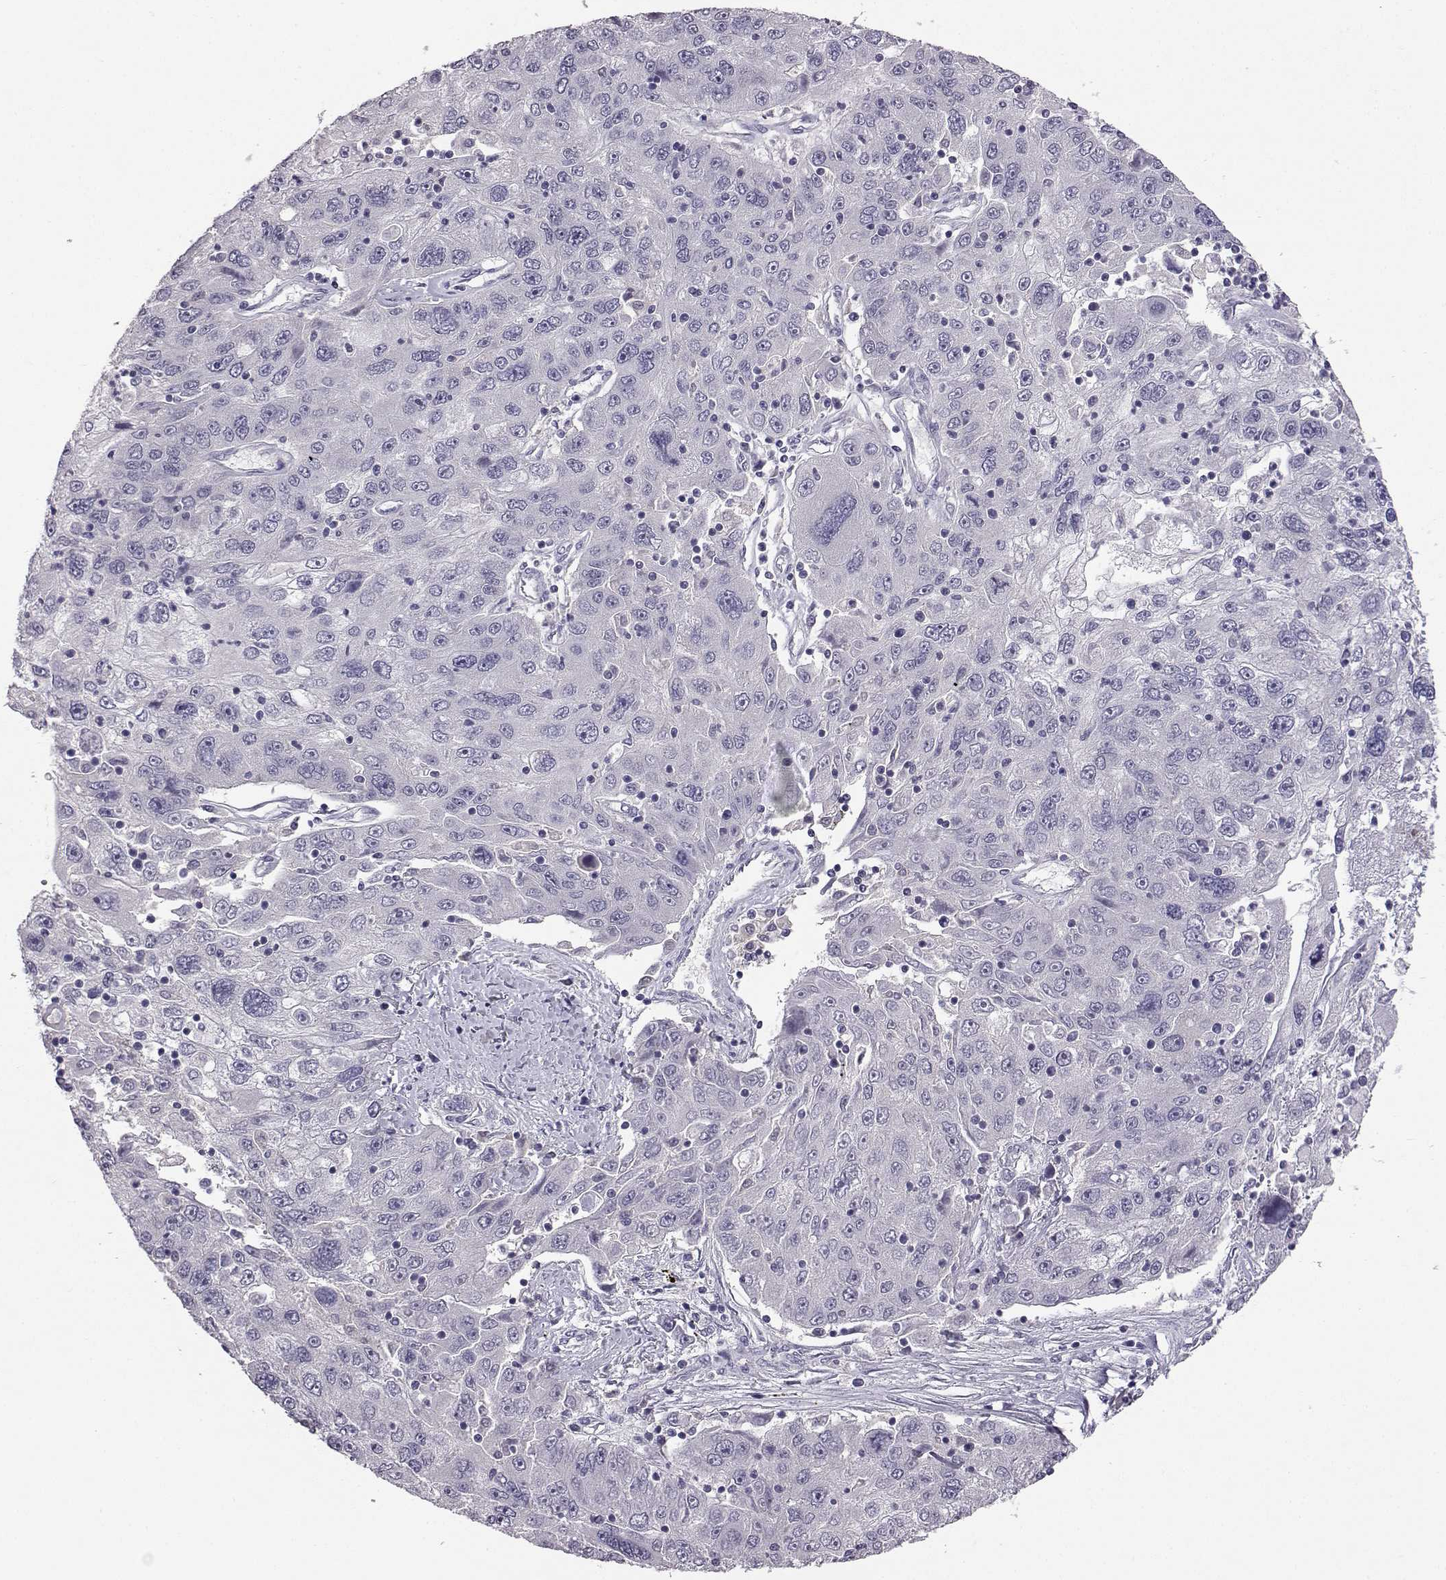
{"staining": {"intensity": "negative", "quantity": "none", "location": "none"}, "tissue": "stomach cancer", "cell_type": "Tumor cells", "image_type": "cancer", "snomed": [{"axis": "morphology", "description": "Adenocarcinoma, NOS"}, {"axis": "topography", "description": "Stomach"}], "caption": "Immunohistochemistry photomicrograph of neoplastic tissue: stomach adenocarcinoma stained with DAB reveals no significant protein positivity in tumor cells.", "gene": "AKR1B1", "patient": {"sex": "male", "age": 56}}